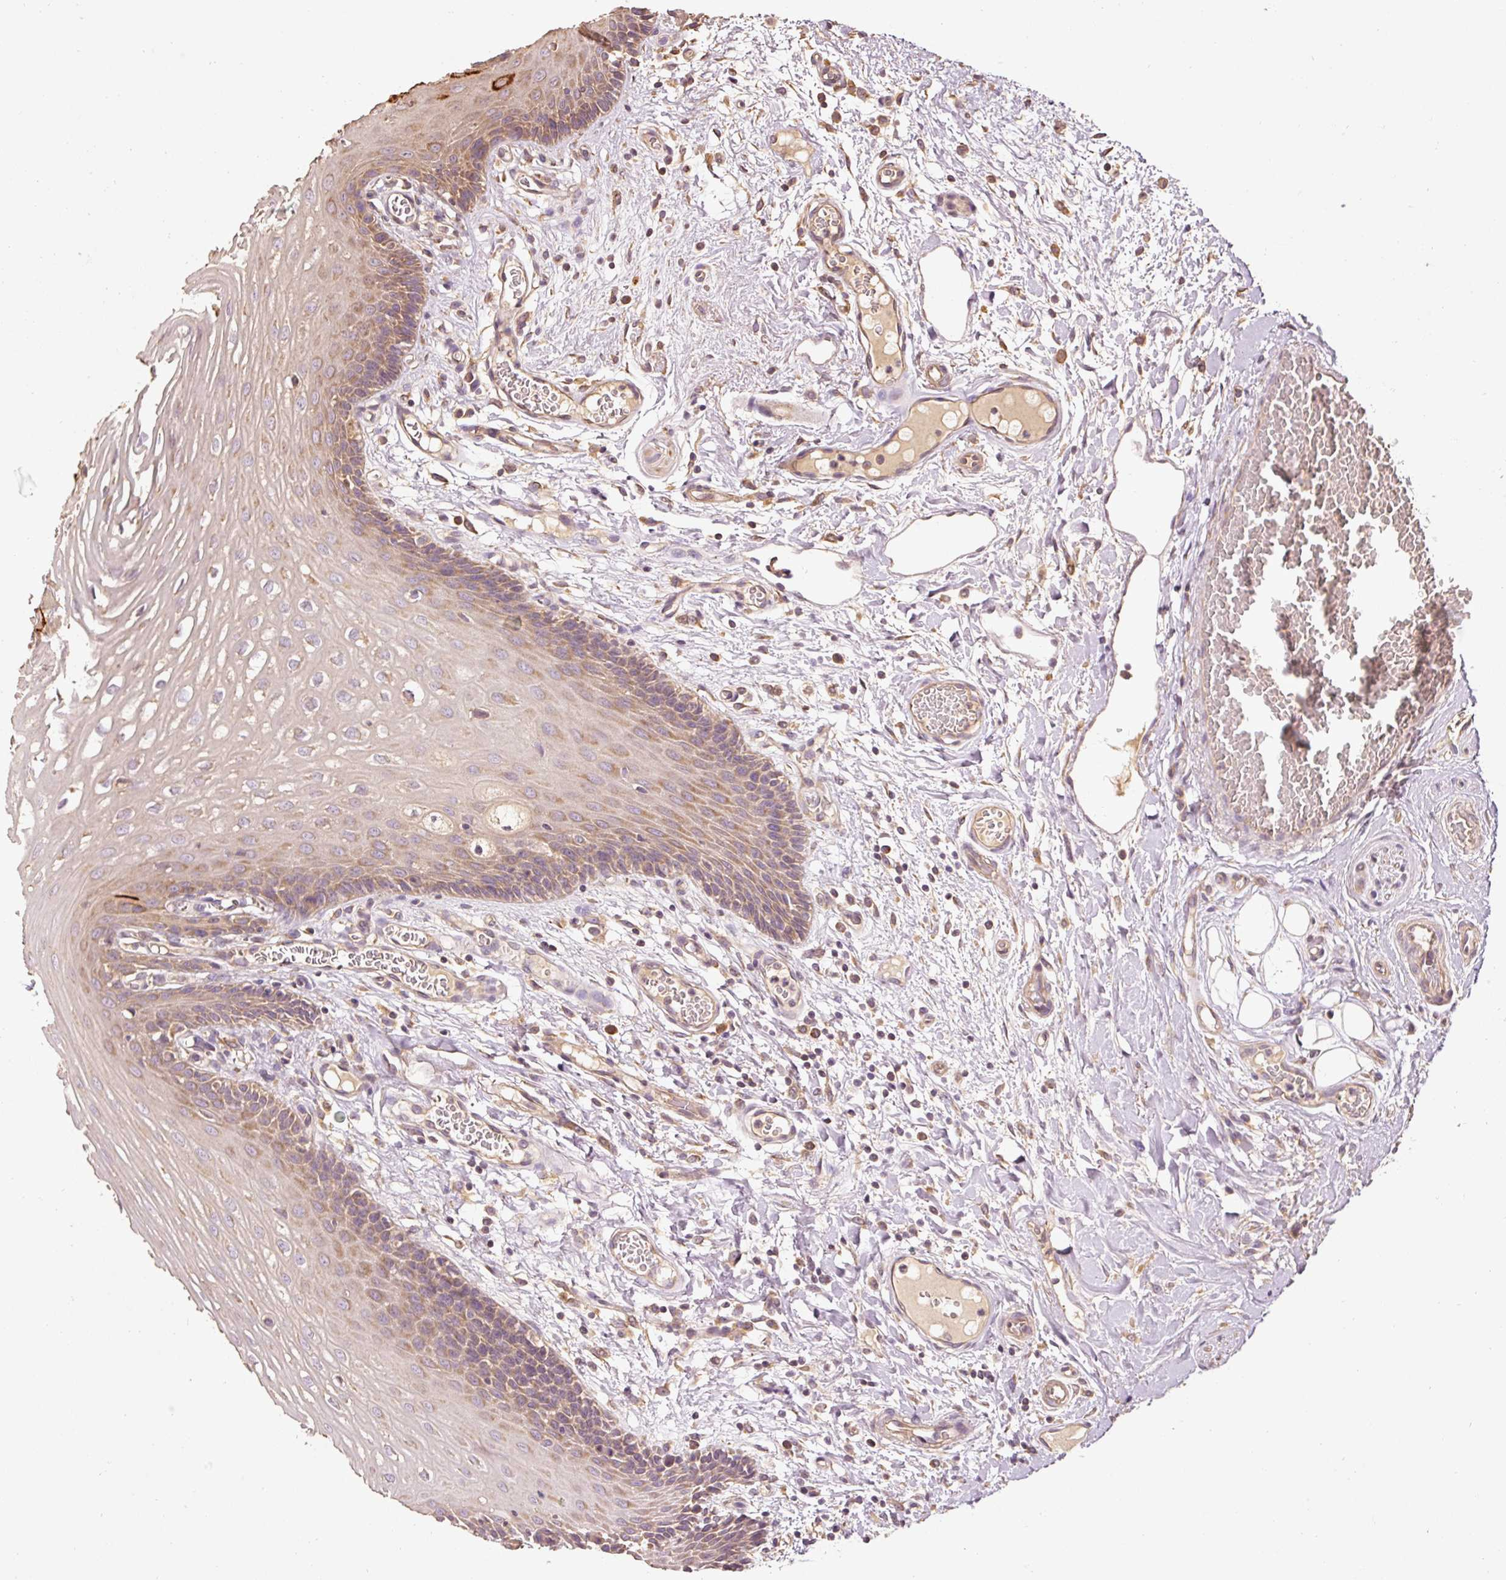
{"staining": {"intensity": "moderate", "quantity": "25%-75%", "location": "cytoplasmic/membranous"}, "tissue": "oral mucosa", "cell_type": "Squamous epithelial cells", "image_type": "normal", "snomed": [{"axis": "morphology", "description": "Normal tissue, NOS"}, {"axis": "topography", "description": "Oral tissue"}, {"axis": "topography", "description": "Tounge, NOS"}], "caption": "DAB (3,3'-diaminobenzidine) immunohistochemical staining of unremarkable oral mucosa exhibits moderate cytoplasmic/membranous protein expression in approximately 25%-75% of squamous epithelial cells. (Stains: DAB (3,3'-diaminobenzidine) in brown, nuclei in blue, Microscopy: brightfield microscopy at high magnification).", "gene": "EFHC1", "patient": {"sex": "female", "age": 60}}